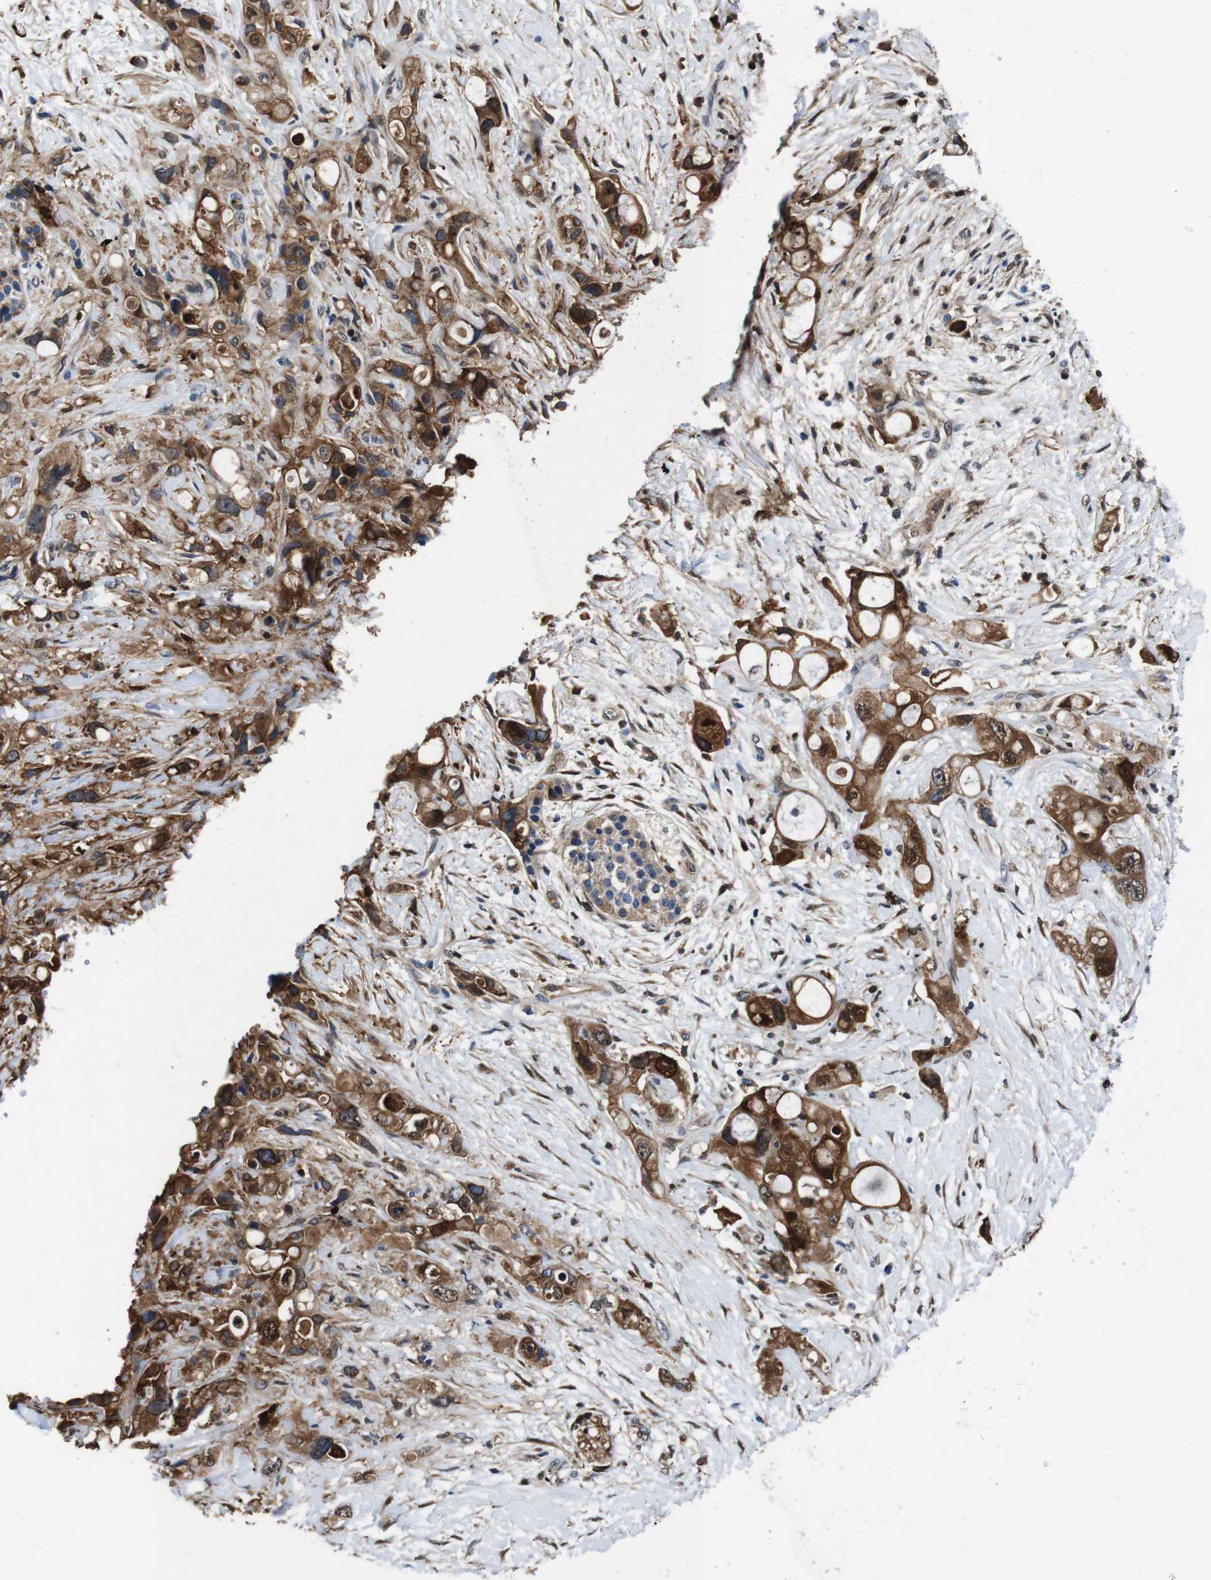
{"staining": {"intensity": "strong", "quantity": ">75%", "location": "cytoplasmic/membranous,nuclear"}, "tissue": "pancreatic cancer", "cell_type": "Tumor cells", "image_type": "cancer", "snomed": [{"axis": "morphology", "description": "Adenocarcinoma, NOS"}, {"axis": "topography", "description": "Pancreas"}], "caption": "High-magnification brightfield microscopy of pancreatic adenocarcinoma stained with DAB (brown) and counterstained with hematoxylin (blue). tumor cells exhibit strong cytoplasmic/membranous and nuclear positivity is present in about>75% of cells. (IHC, brightfield microscopy, high magnification).", "gene": "ANXA1", "patient": {"sex": "female", "age": 56}}